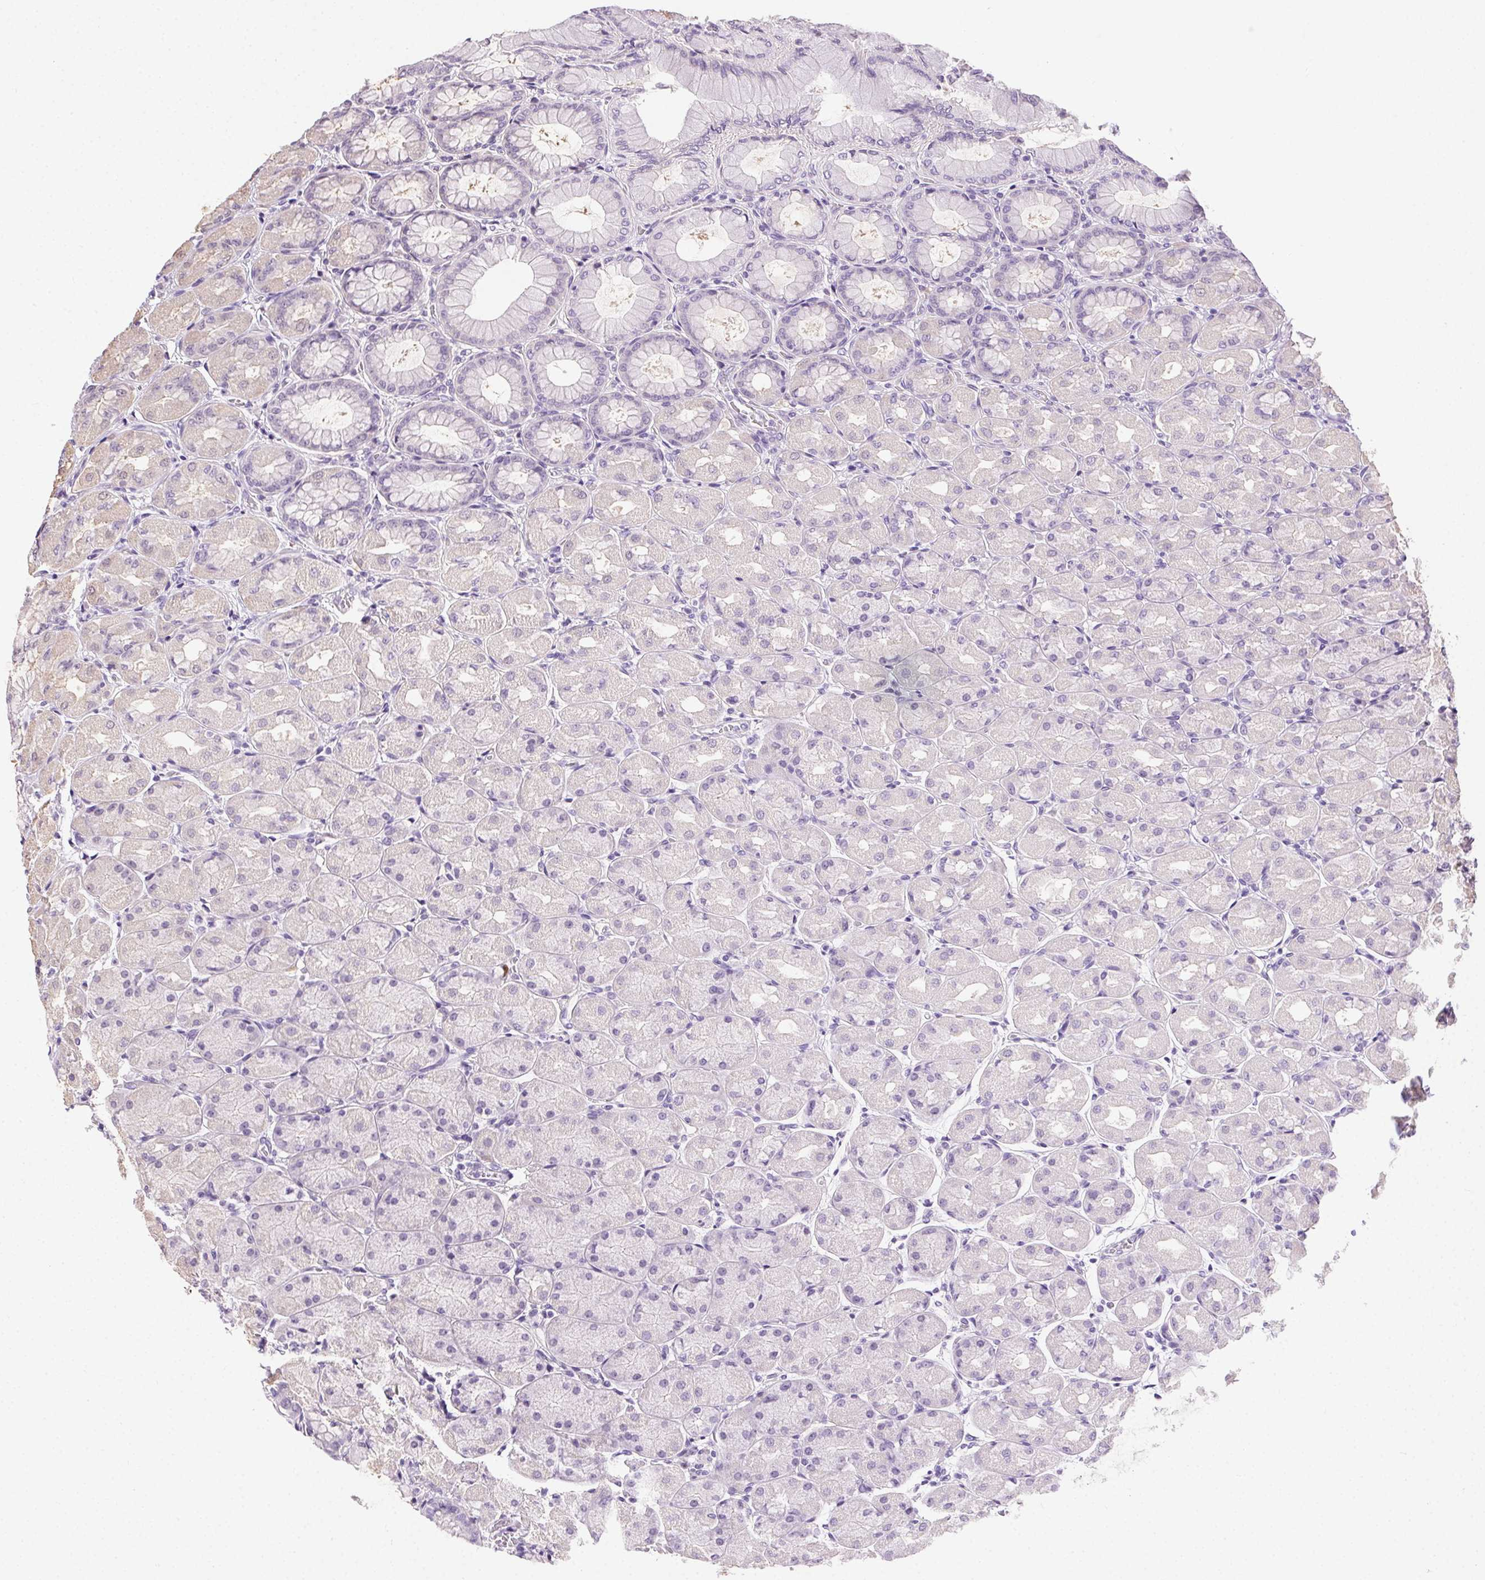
{"staining": {"intensity": "negative", "quantity": "none", "location": "none"}, "tissue": "stomach", "cell_type": "Glandular cells", "image_type": "normal", "snomed": [{"axis": "morphology", "description": "Normal tissue, NOS"}, {"axis": "topography", "description": "Stomach, upper"}], "caption": "Stomach was stained to show a protein in brown. There is no significant staining in glandular cells. Brightfield microscopy of immunohistochemistry (IHC) stained with DAB (3,3'-diaminobenzidine) (brown) and hematoxylin (blue), captured at high magnification.", "gene": "SYCE2", "patient": {"sex": "female", "age": 56}}